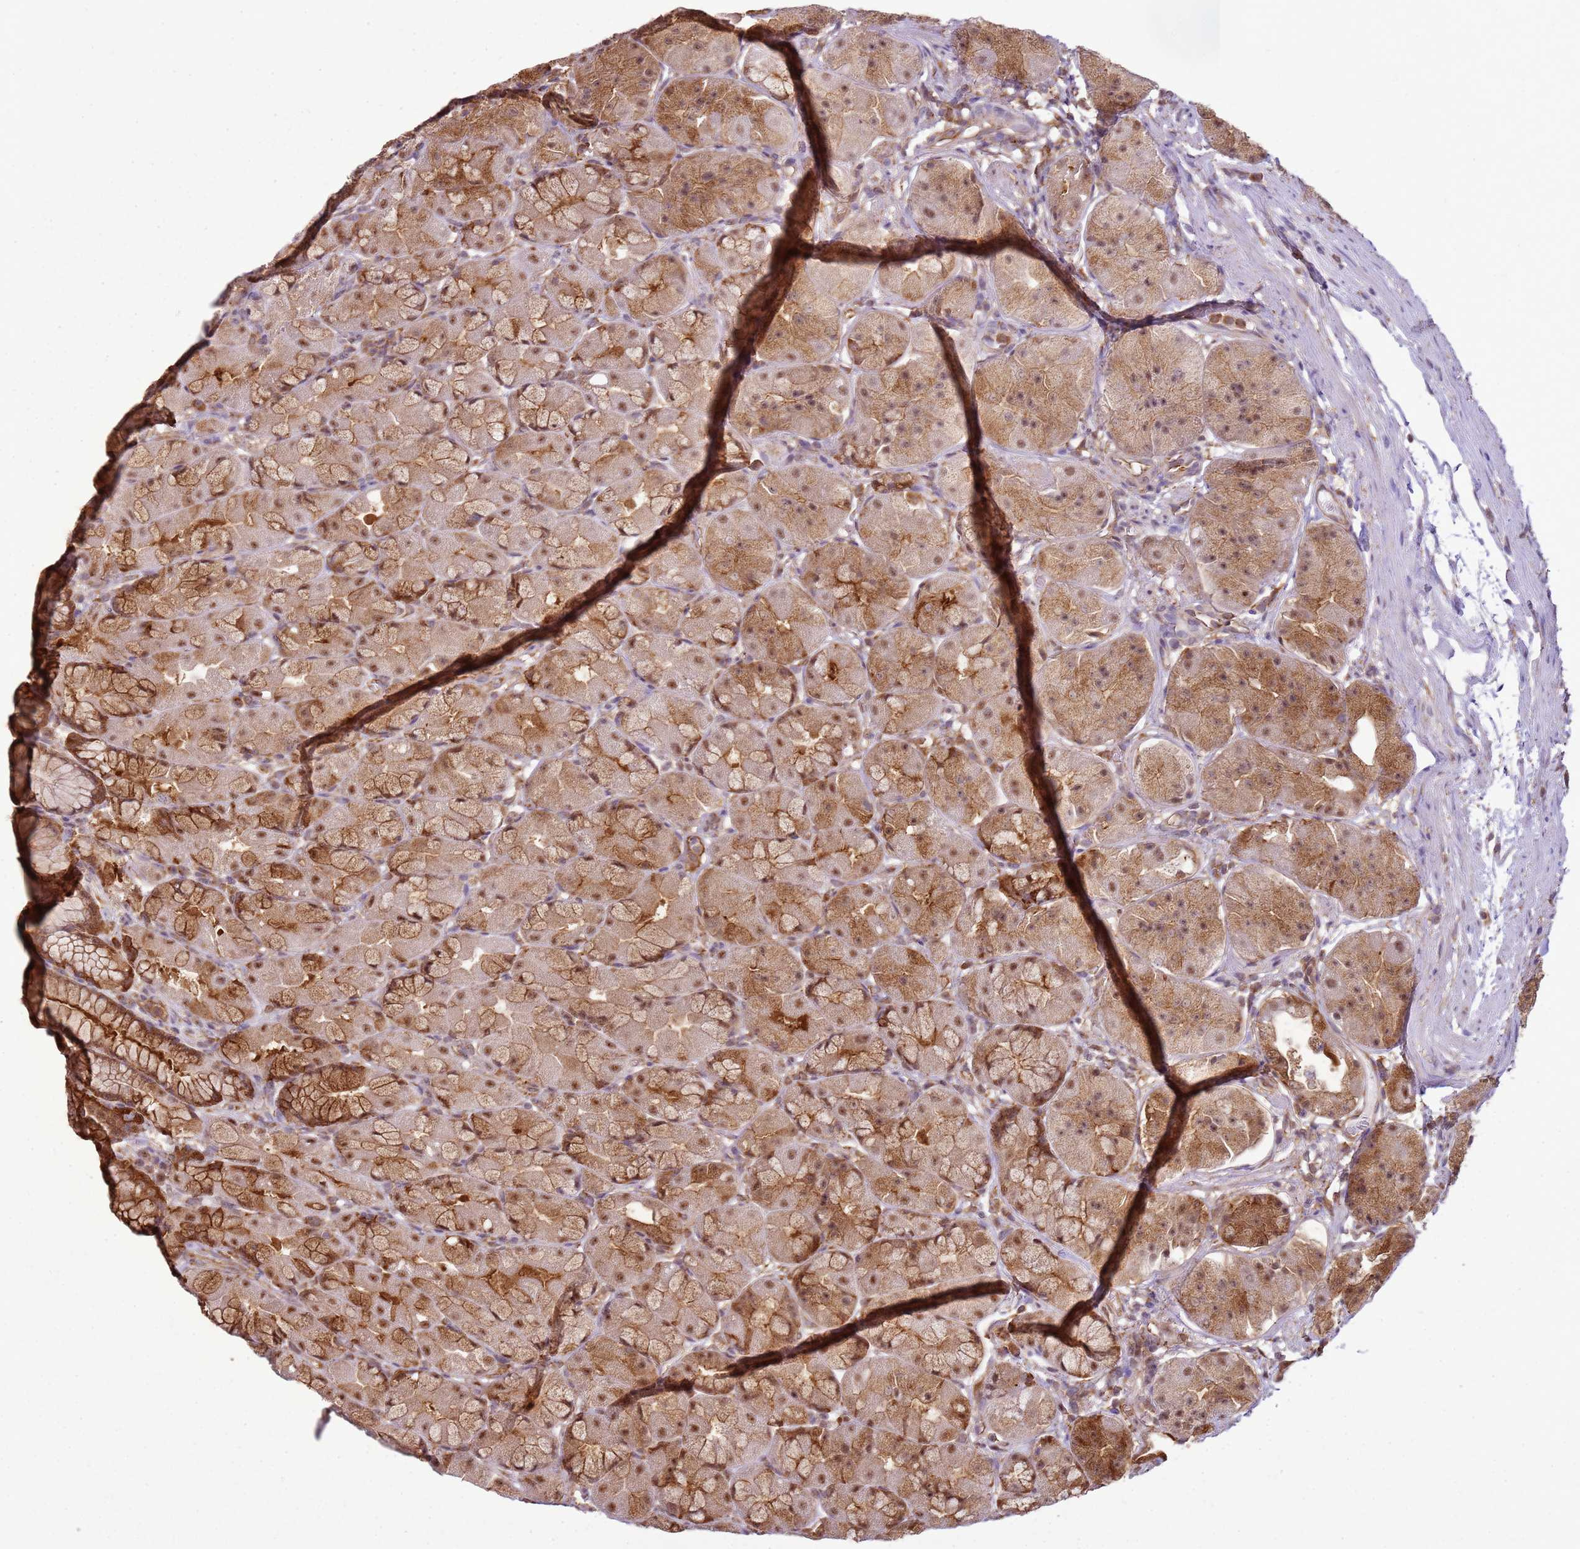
{"staining": {"intensity": "strong", "quantity": ">75%", "location": "cytoplasmic/membranous"}, "tissue": "stomach", "cell_type": "Glandular cells", "image_type": "normal", "snomed": [{"axis": "morphology", "description": "Normal tissue, NOS"}, {"axis": "topography", "description": "Stomach"}], "caption": "Glandular cells show high levels of strong cytoplasmic/membranous staining in approximately >75% of cells in unremarkable stomach. (DAB (3,3'-diaminobenzidine) IHC, brown staining for protein, blue staining for nuclei).", "gene": "GABRE", "patient": {"sex": "male", "age": 57}}